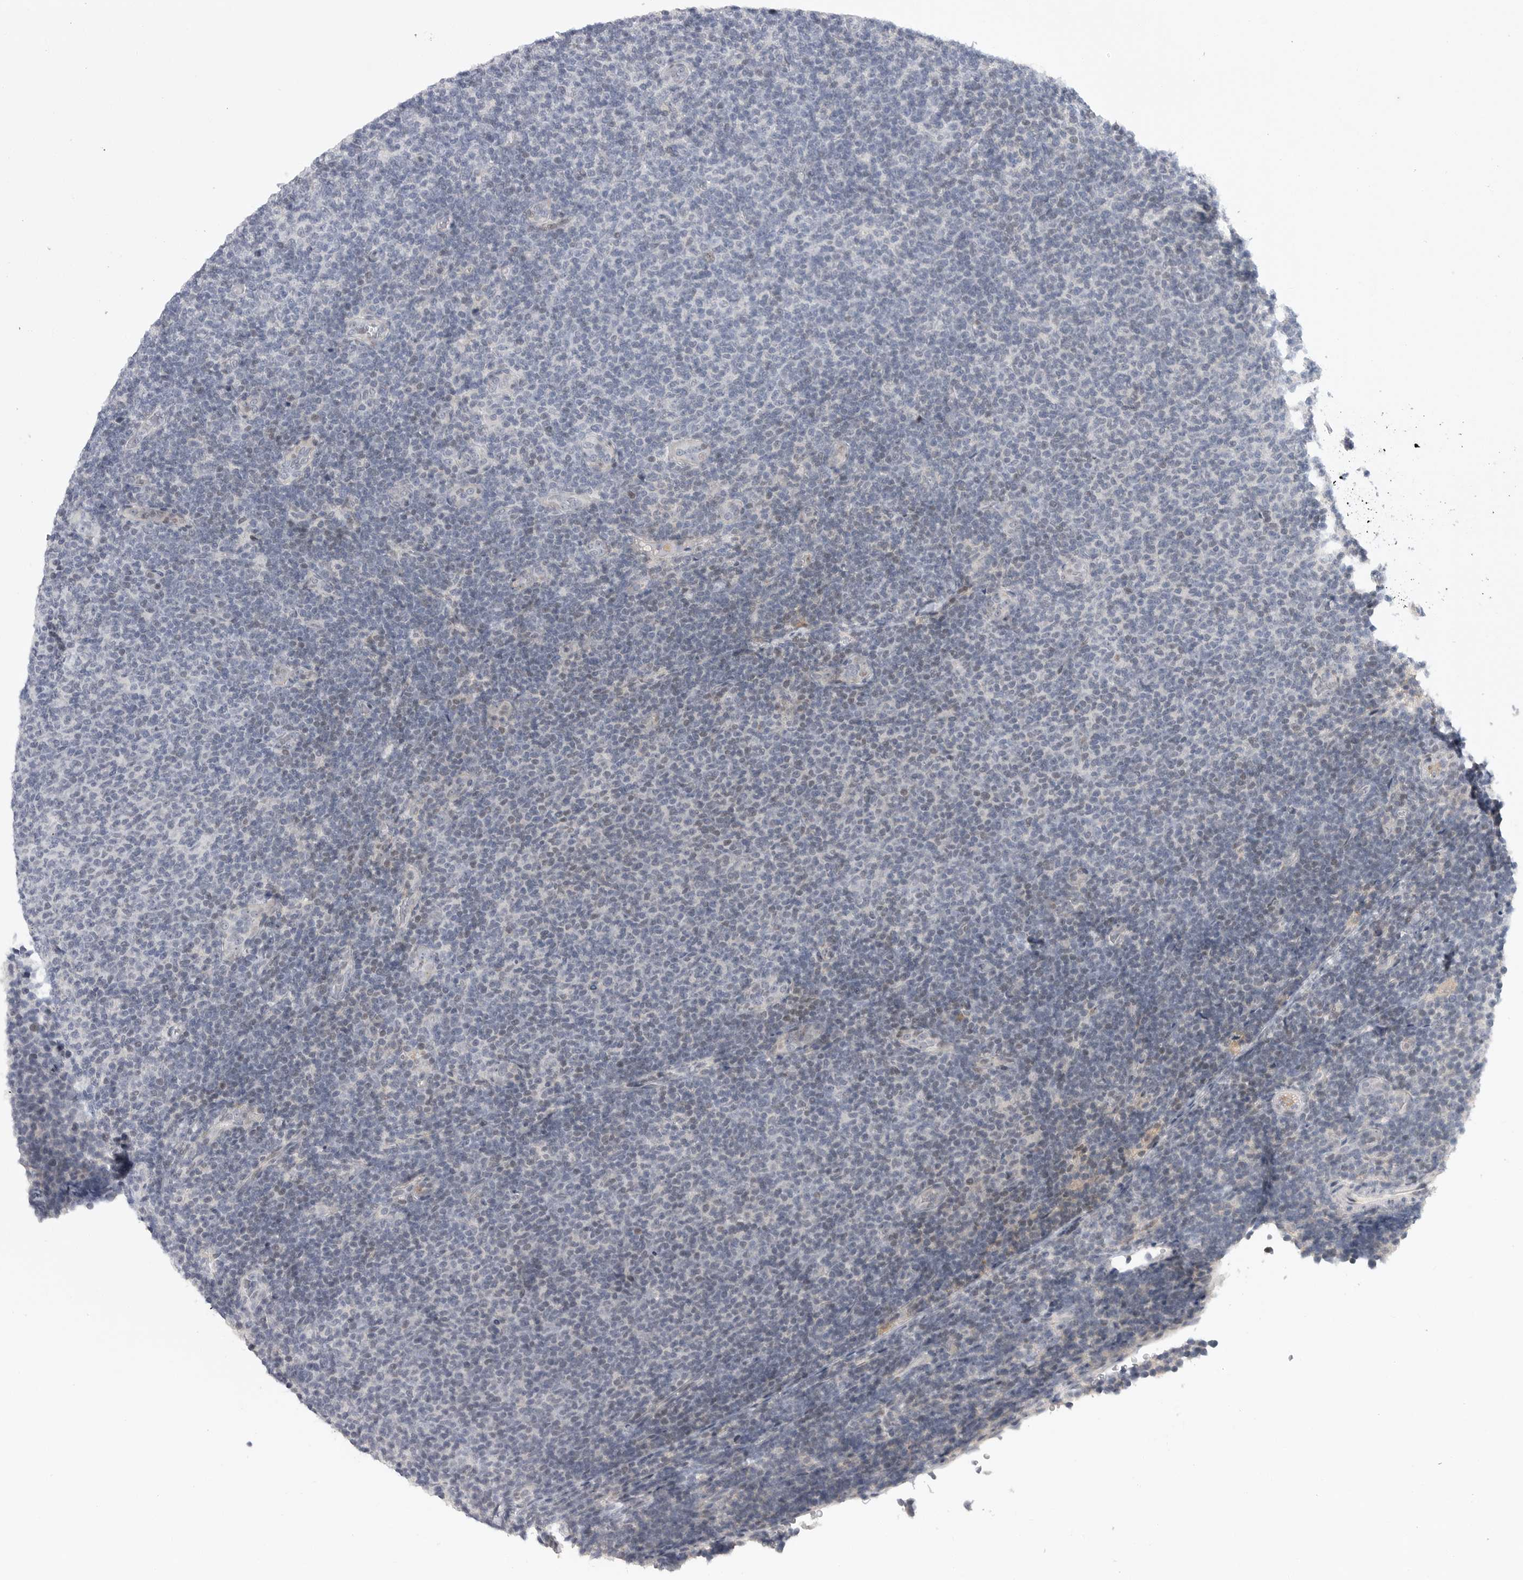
{"staining": {"intensity": "weak", "quantity": "<25%", "location": "nuclear"}, "tissue": "lymphoma", "cell_type": "Tumor cells", "image_type": "cancer", "snomed": [{"axis": "morphology", "description": "Malignant lymphoma, non-Hodgkin's type, Low grade"}, {"axis": "topography", "description": "Lymph node"}], "caption": "This is a histopathology image of immunohistochemistry staining of lymphoma, which shows no staining in tumor cells.", "gene": "FBXO43", "patient": {"sex": "male", "age": 66}}